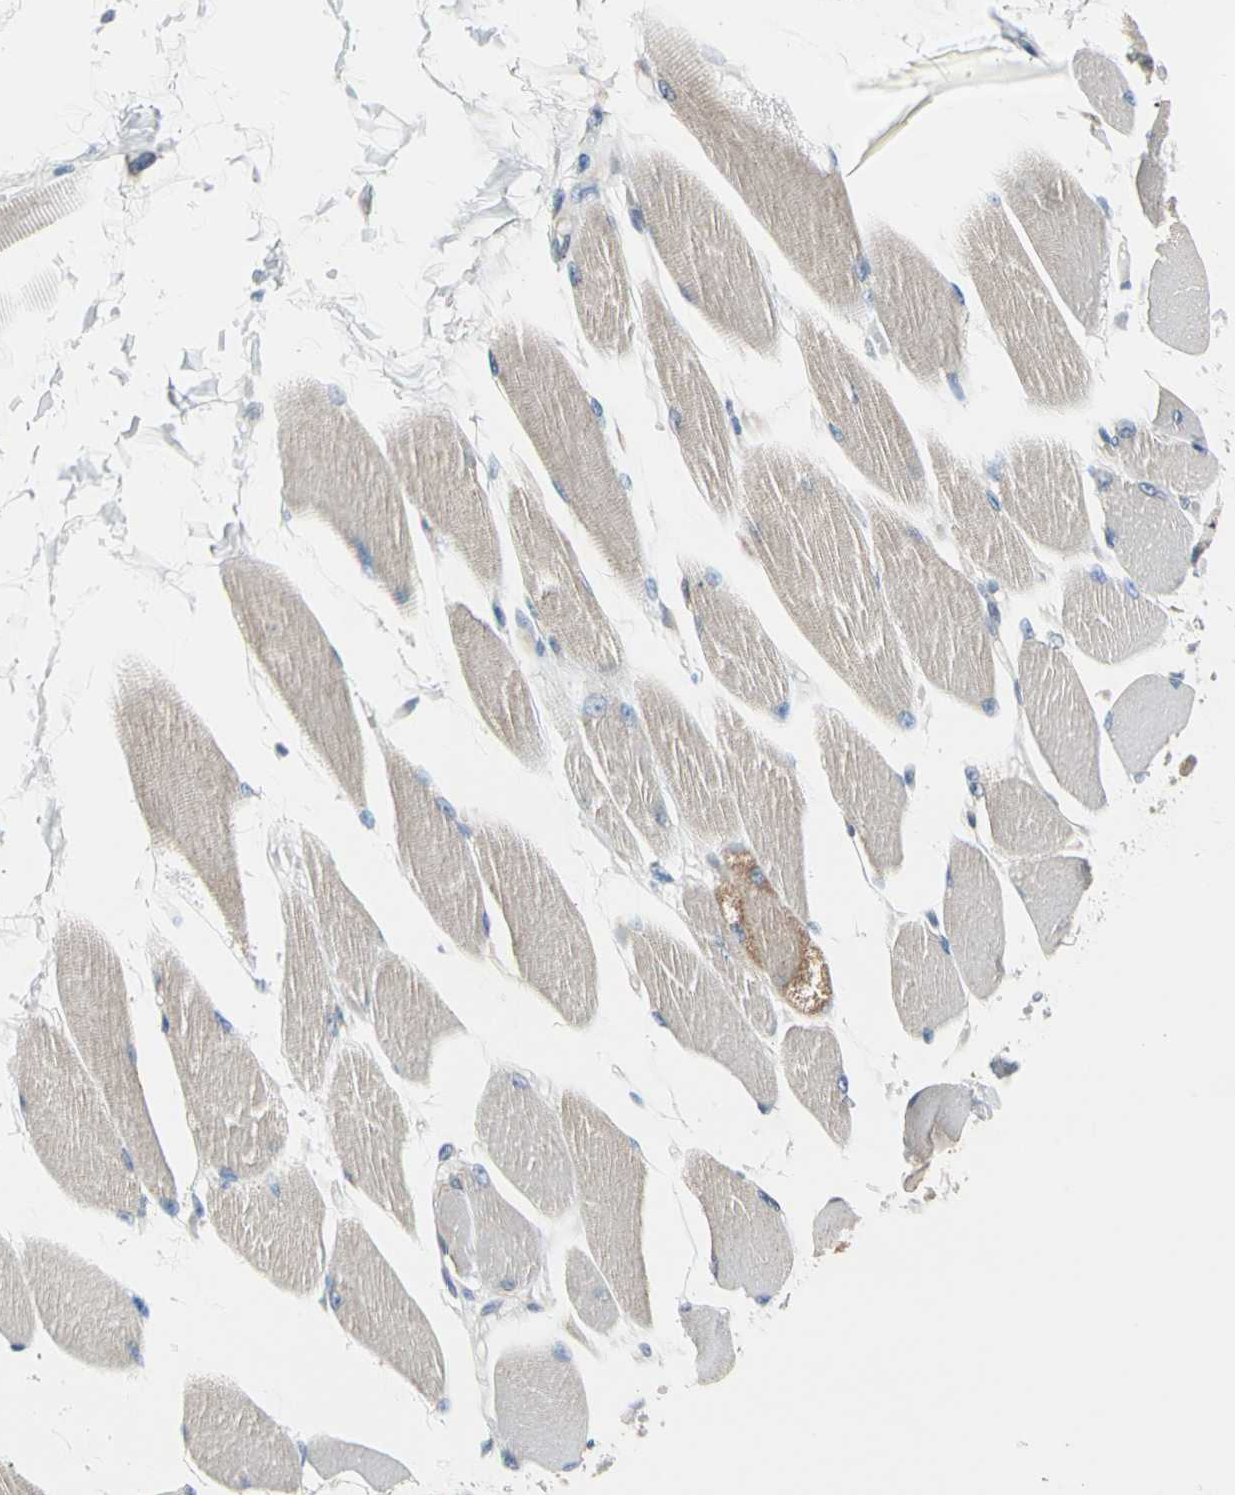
{"staining": {"intensity": "weak", "quantity": ">75%", "location": "cytoplasmic/membranous"}, "tissue": "skeletal muscle", "cell_type": "Myocytes", "image_type": "normal", "snomed": [{"axis": "morphology", "description": "Normal tissue, NOS"}, {"axis": "topography", "description": "Skeletal muscle"}, {"axis": "topography", "description": "Peripheral nerve tissue"}], "caption": "Immunohistochemistry (DAB) staining of normal human skeletal muscle shows weak cytoplasmic/membranous protein expression in about >75% of myocytes. (DAB IHC with brightfield microscopy, high magnification).", "gene": "MARK1", "patient": {"sex": "female", "age": 84}}